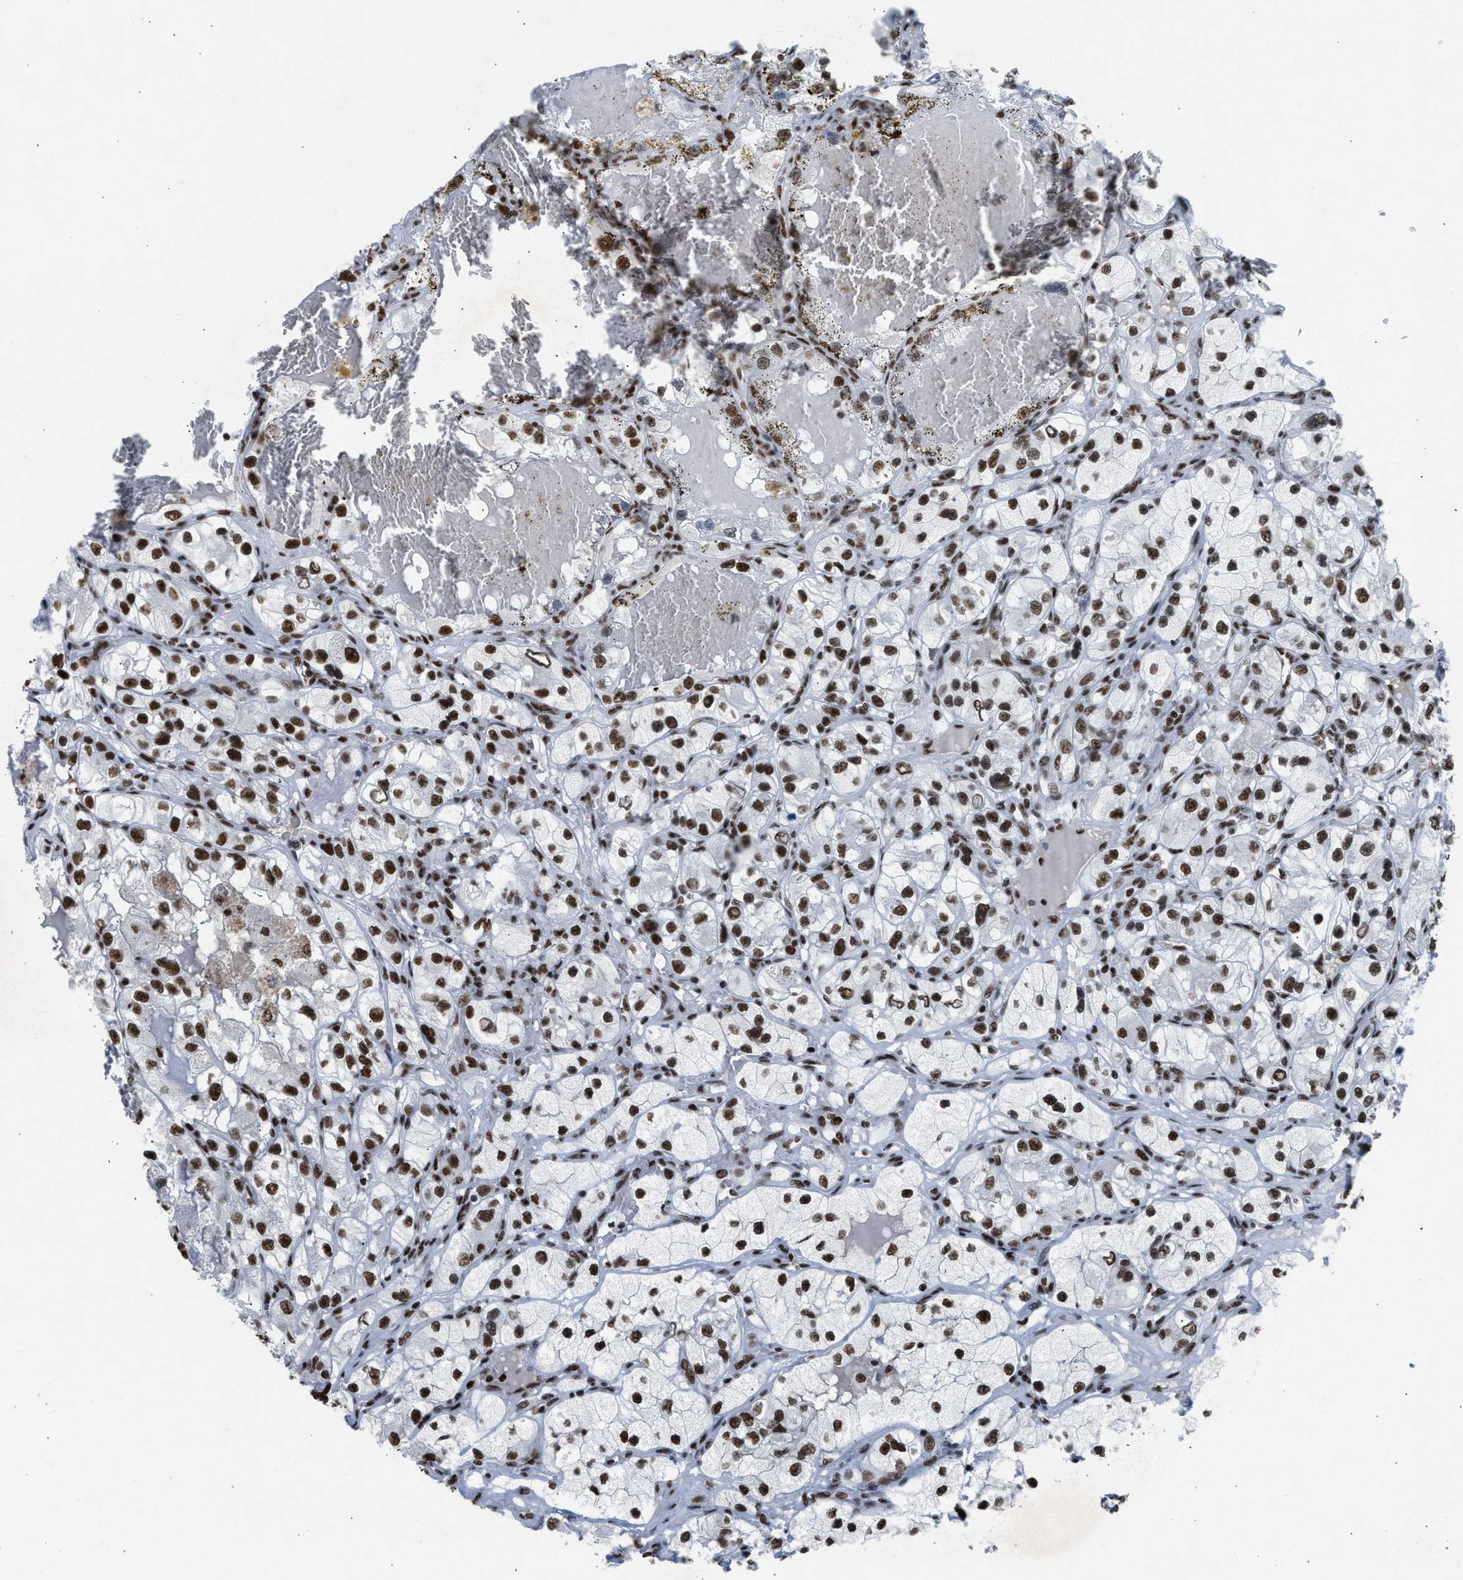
{"staining": {"intensity": "strong", "quantity": ">75%", "location": "nuclear"}, "tissue": "renal cancer", "cell_type": "Tumor cells", "image_type": "cancer", "snomed": [{"axis": "morphology", "description": "Adenocarcinoma, NOS"}, {"axis": "topography", "description": "Kidney"}], "caption": "Human adenocarcinoma (renal) stained with a brown dye reveals strong nuclear positive staining in approximately >75% of tumor cells.", "gene": "SCAF4", "patient": {"sex": "female", "age": 57}}